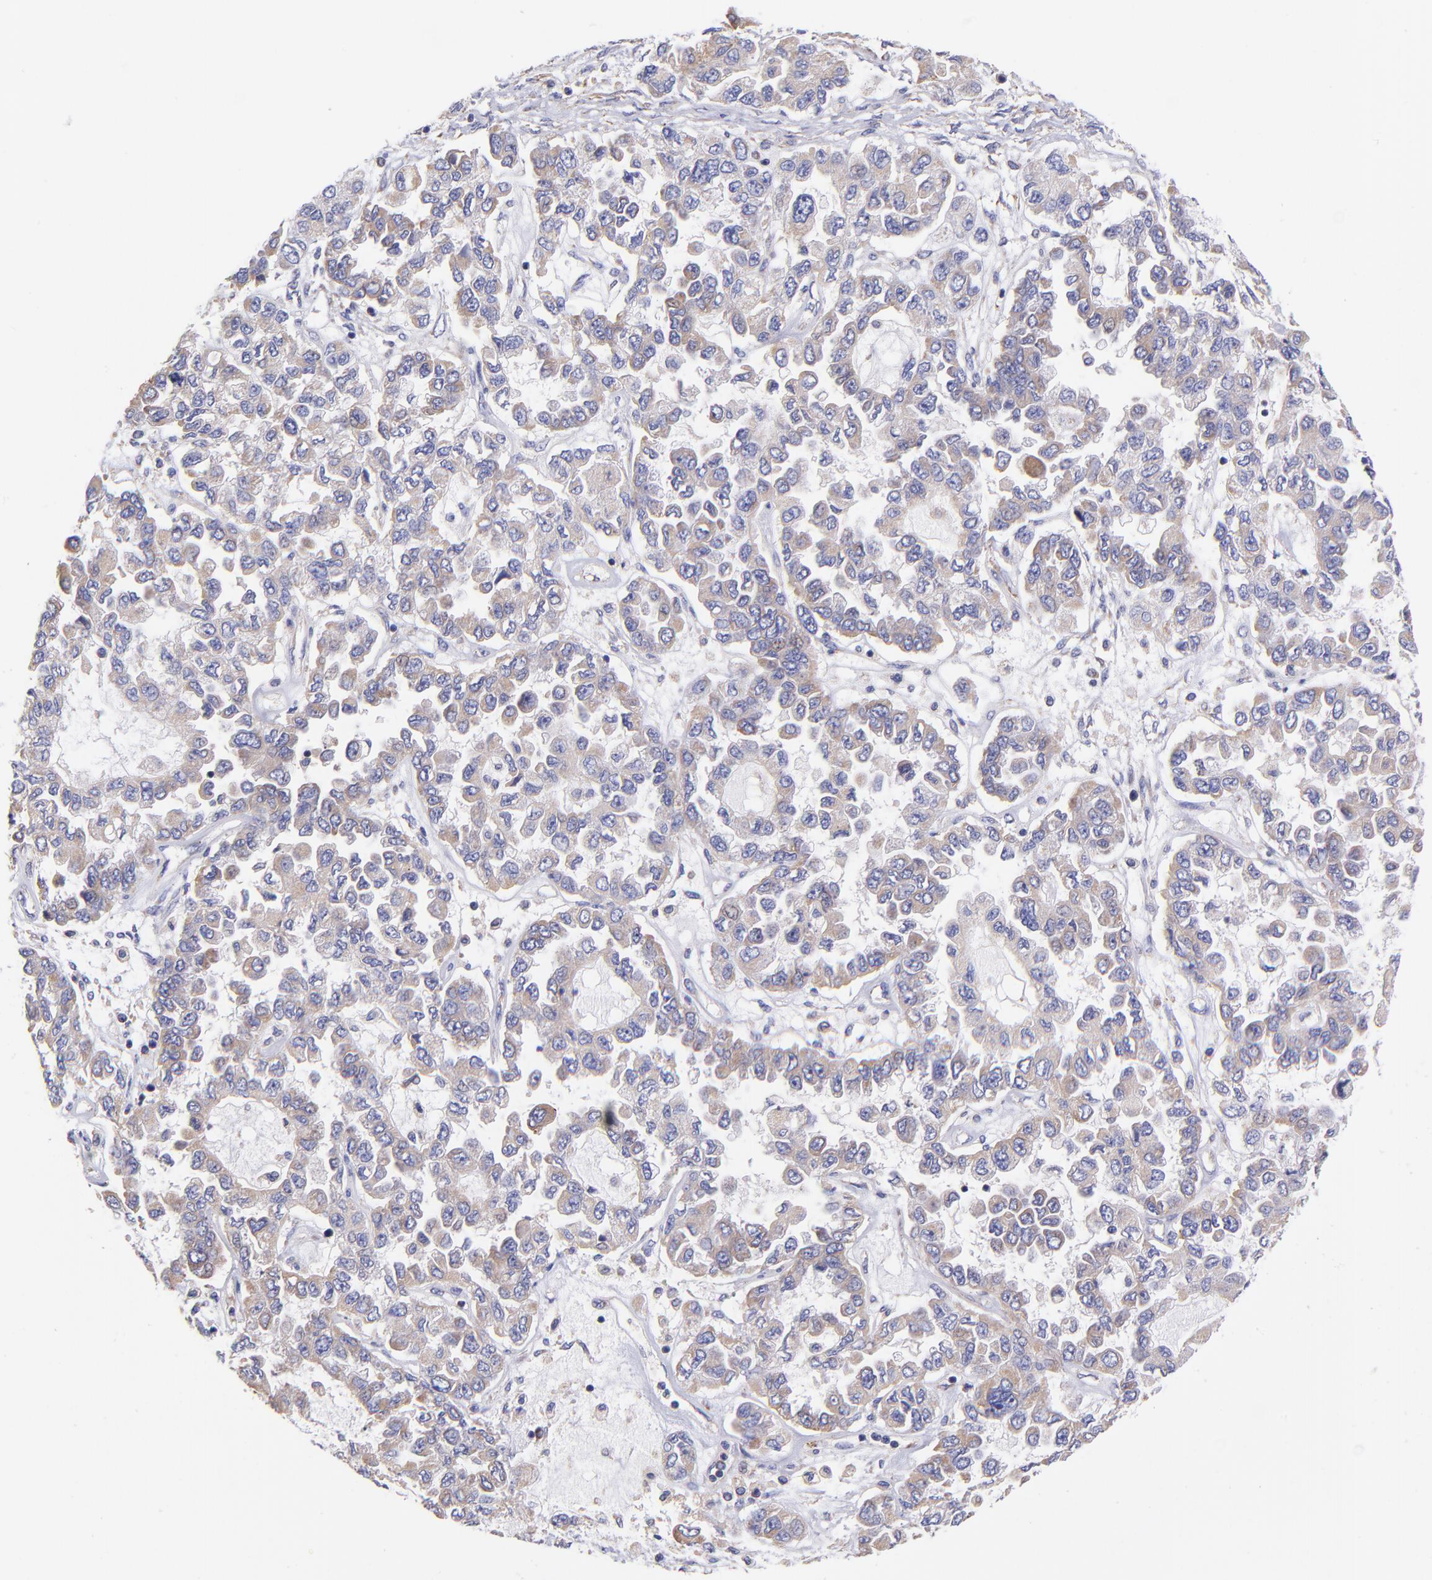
{"staining": {"intensity": "weak", "quantity": ">75%", "location": "cytoplasmic/membranous"}, "tissue": "ovarian cancer", "cell_type": "Tumor cells", "image_type": "cancer", "snomed": [{"axis": "morphology", "description": "Cystadenocarcinoma, serous, NOS"}, {"axis": "topography", "description": "Ovary"}], "caption": "Immunohistochemical staining of human ovarian cancer demonstrates low levels of weak cytoplasmic/membranous protein positivity in approximately >75% of tumor cells.", "gene": "PREX1", "patient": {"sex": "female", "age": 84}}